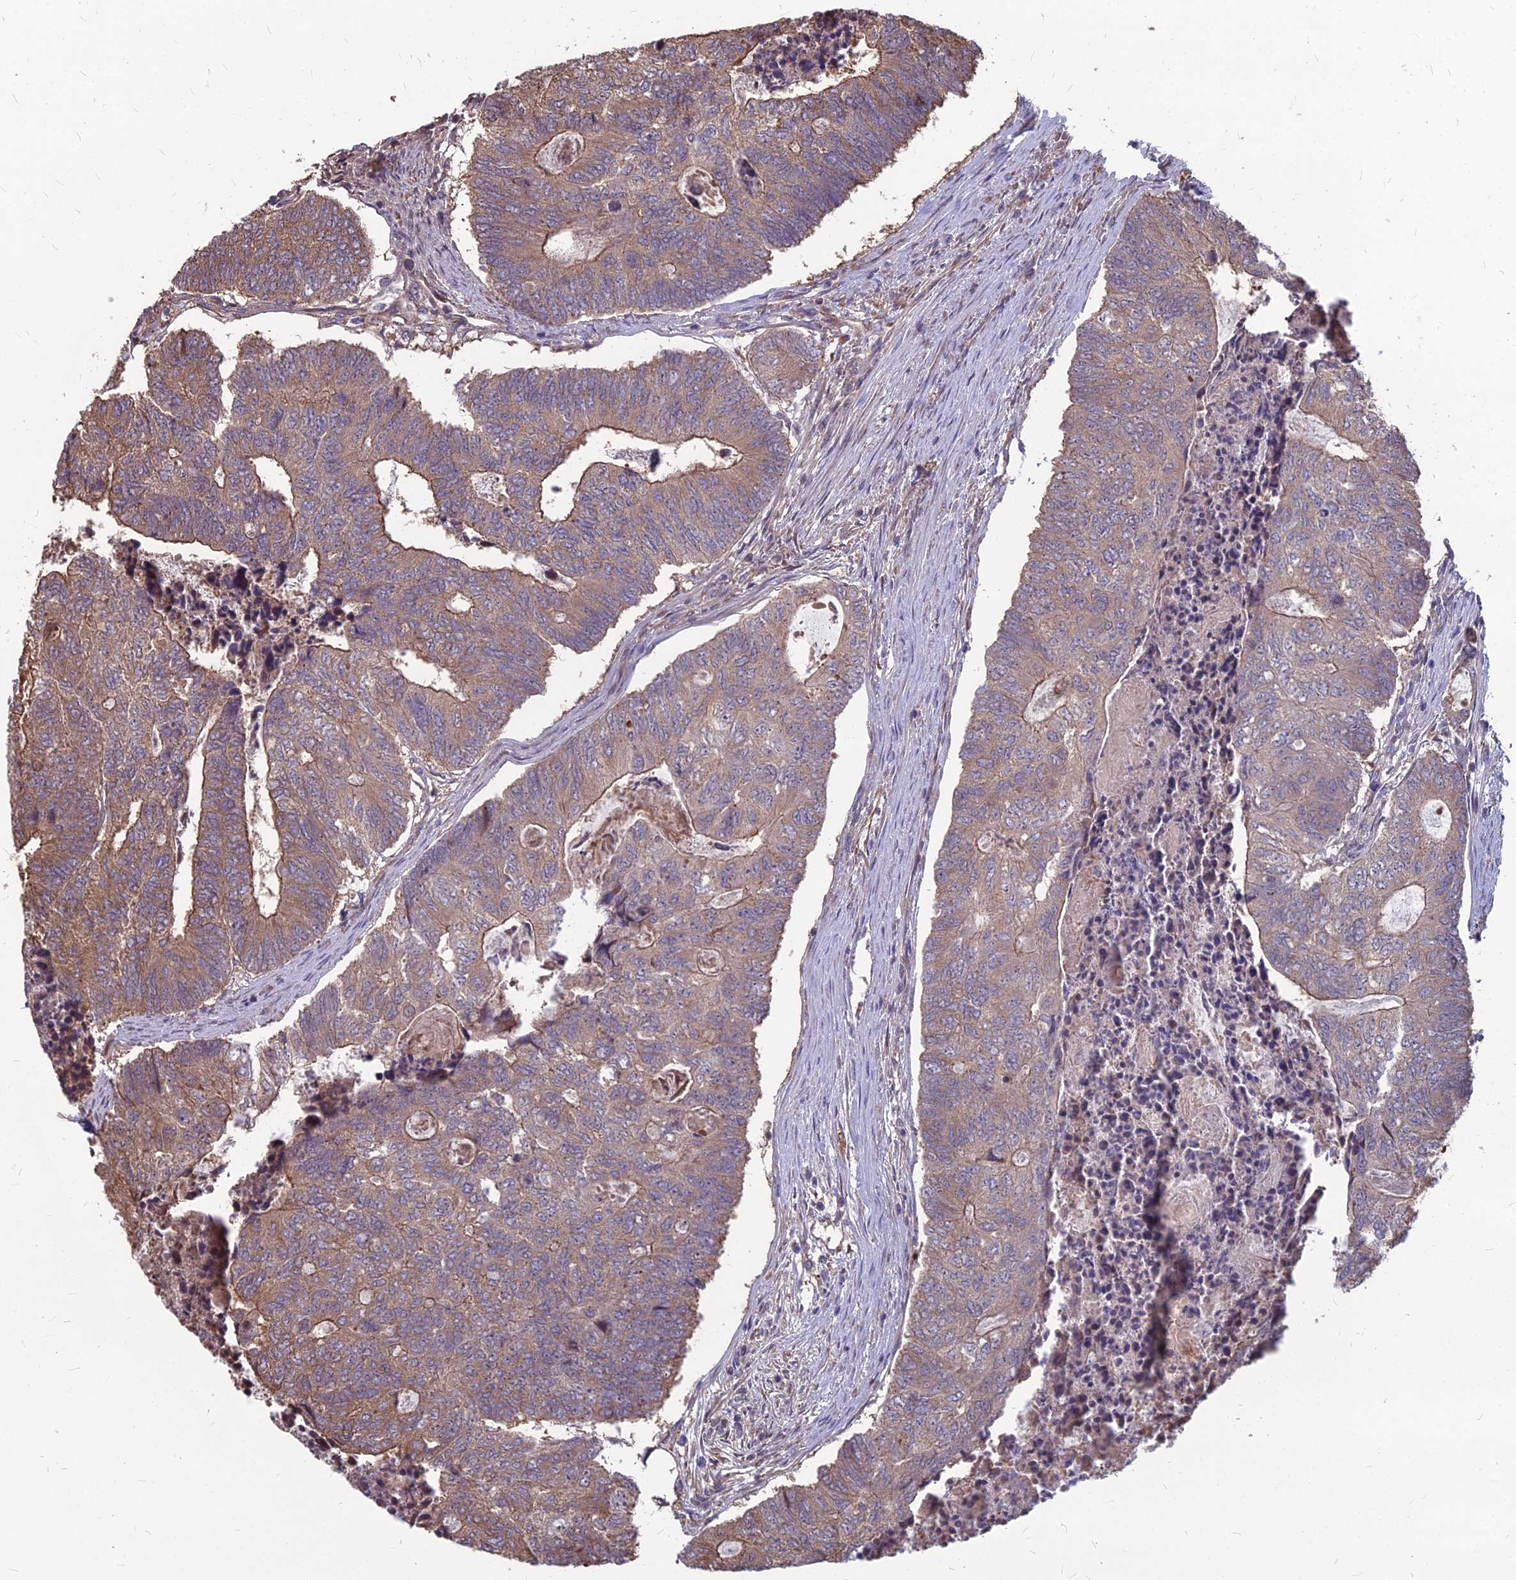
{"staining": {"intensity": "moderate", "quantity": "25%-75%", "location": "cytoplasmic/membranous"}, "tissue": "colorectal cancer", "cell_type": "Tumor cells", "image_type": "cancer", "snomed": [{"axis": "morphology", "description": "Adenocarcinoma, NOS"}, {"axis": "topography", "description": "Colon"}], "caption": "Colorectal adenocarcinoma tissue reveals moderate cytoplasmic/membranous staining in approximately 25%-75% of tumor cells", "gene": "LSM6", "patient": {"sex": "female", "age": 67}}